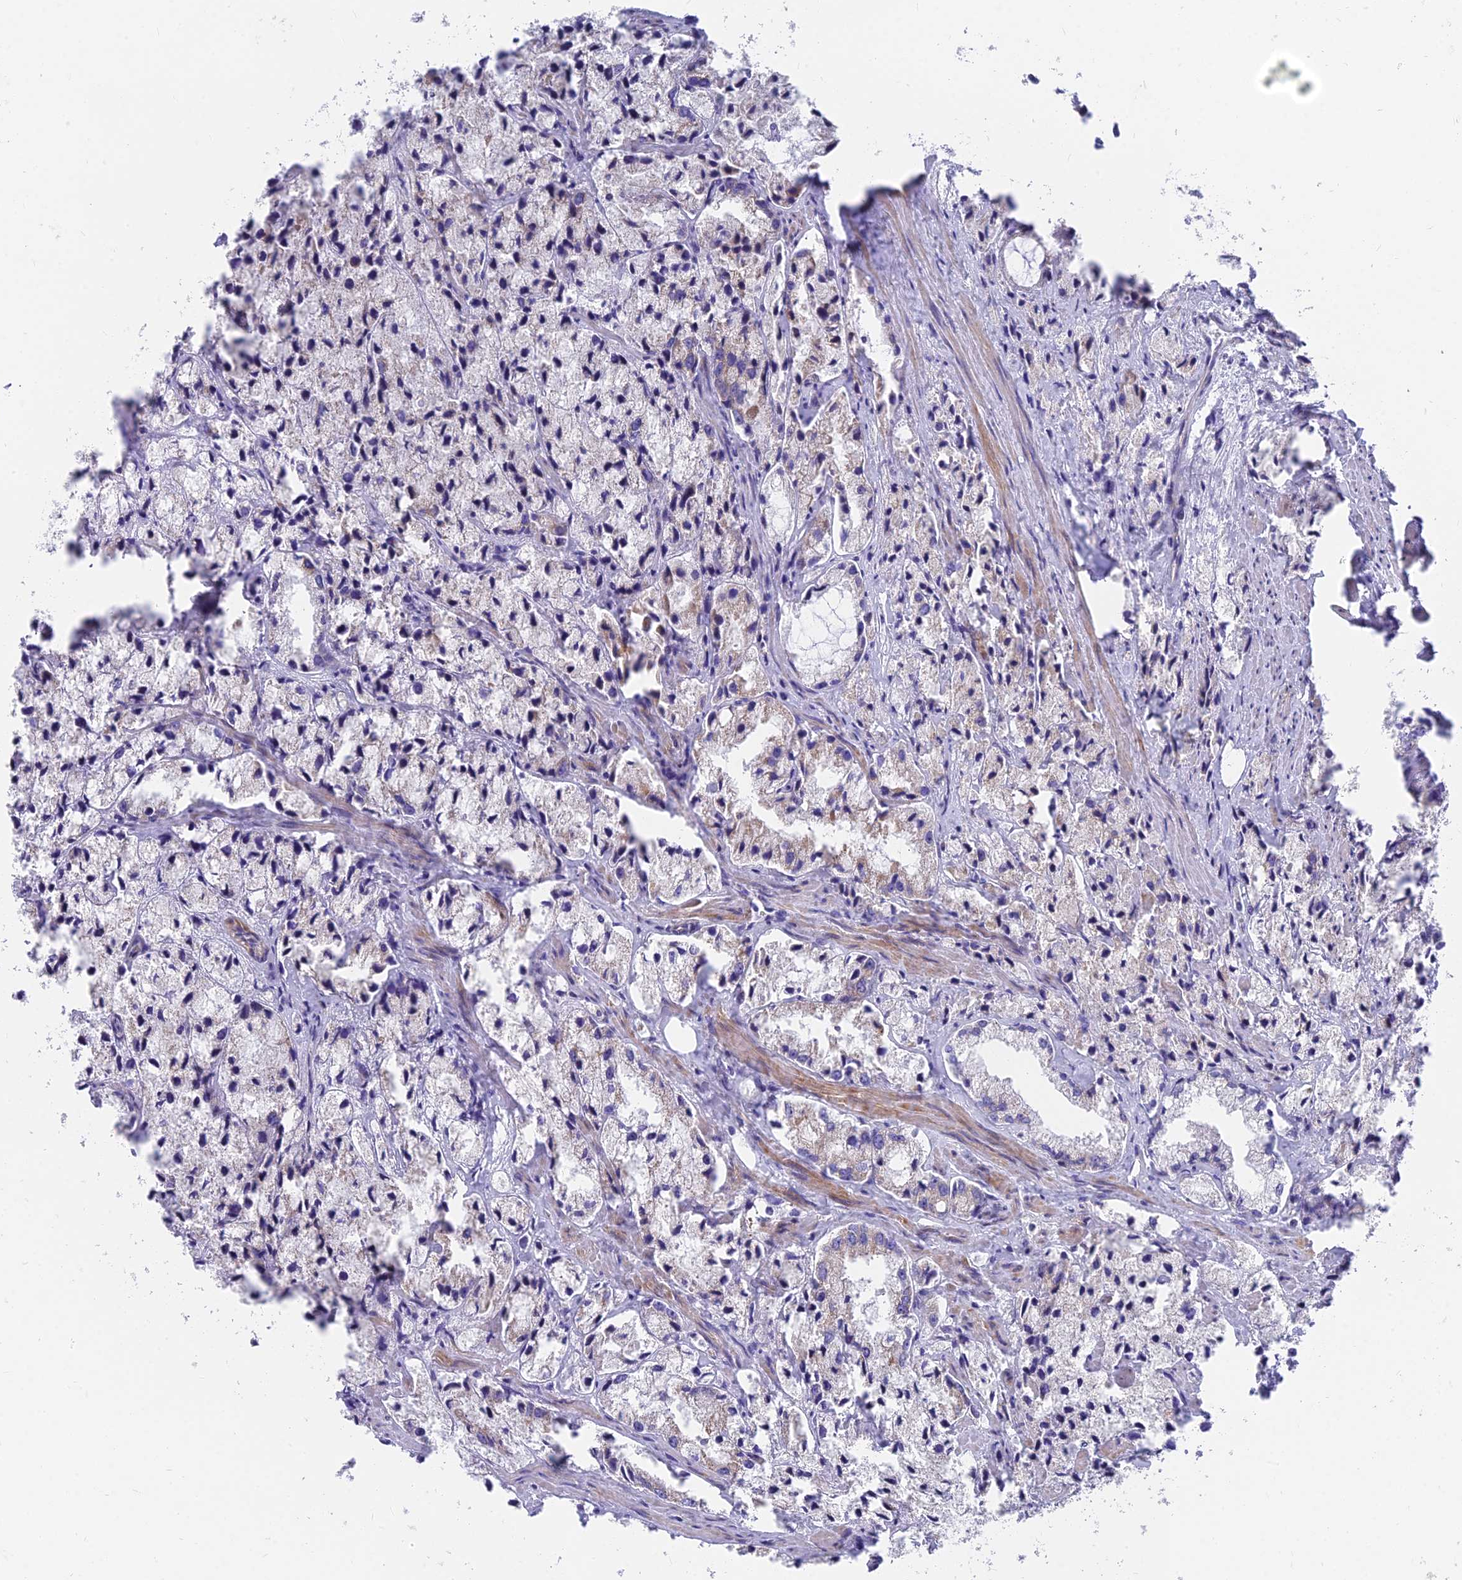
{"staining": {"intensity": "weak", "quantity": "<25%", "location": "cytoplasmic/membranous"}, "tissue": "prostate cancer", "cell_type": "Tumor cells", "image_type": "cancer", "snomed": [{"axis": "morphology", "description": "Adenocarcinoma, High grade"}, {"axis": "topography", "description": "Prostate"}], "caption": "Human prostate cancer (high-grade adenocarcinoma) stained for a protein using IHC exhibits no expression in tumor cells.", "gene": "MVB12A", "patient": {"sex": "male", "age": 66}}